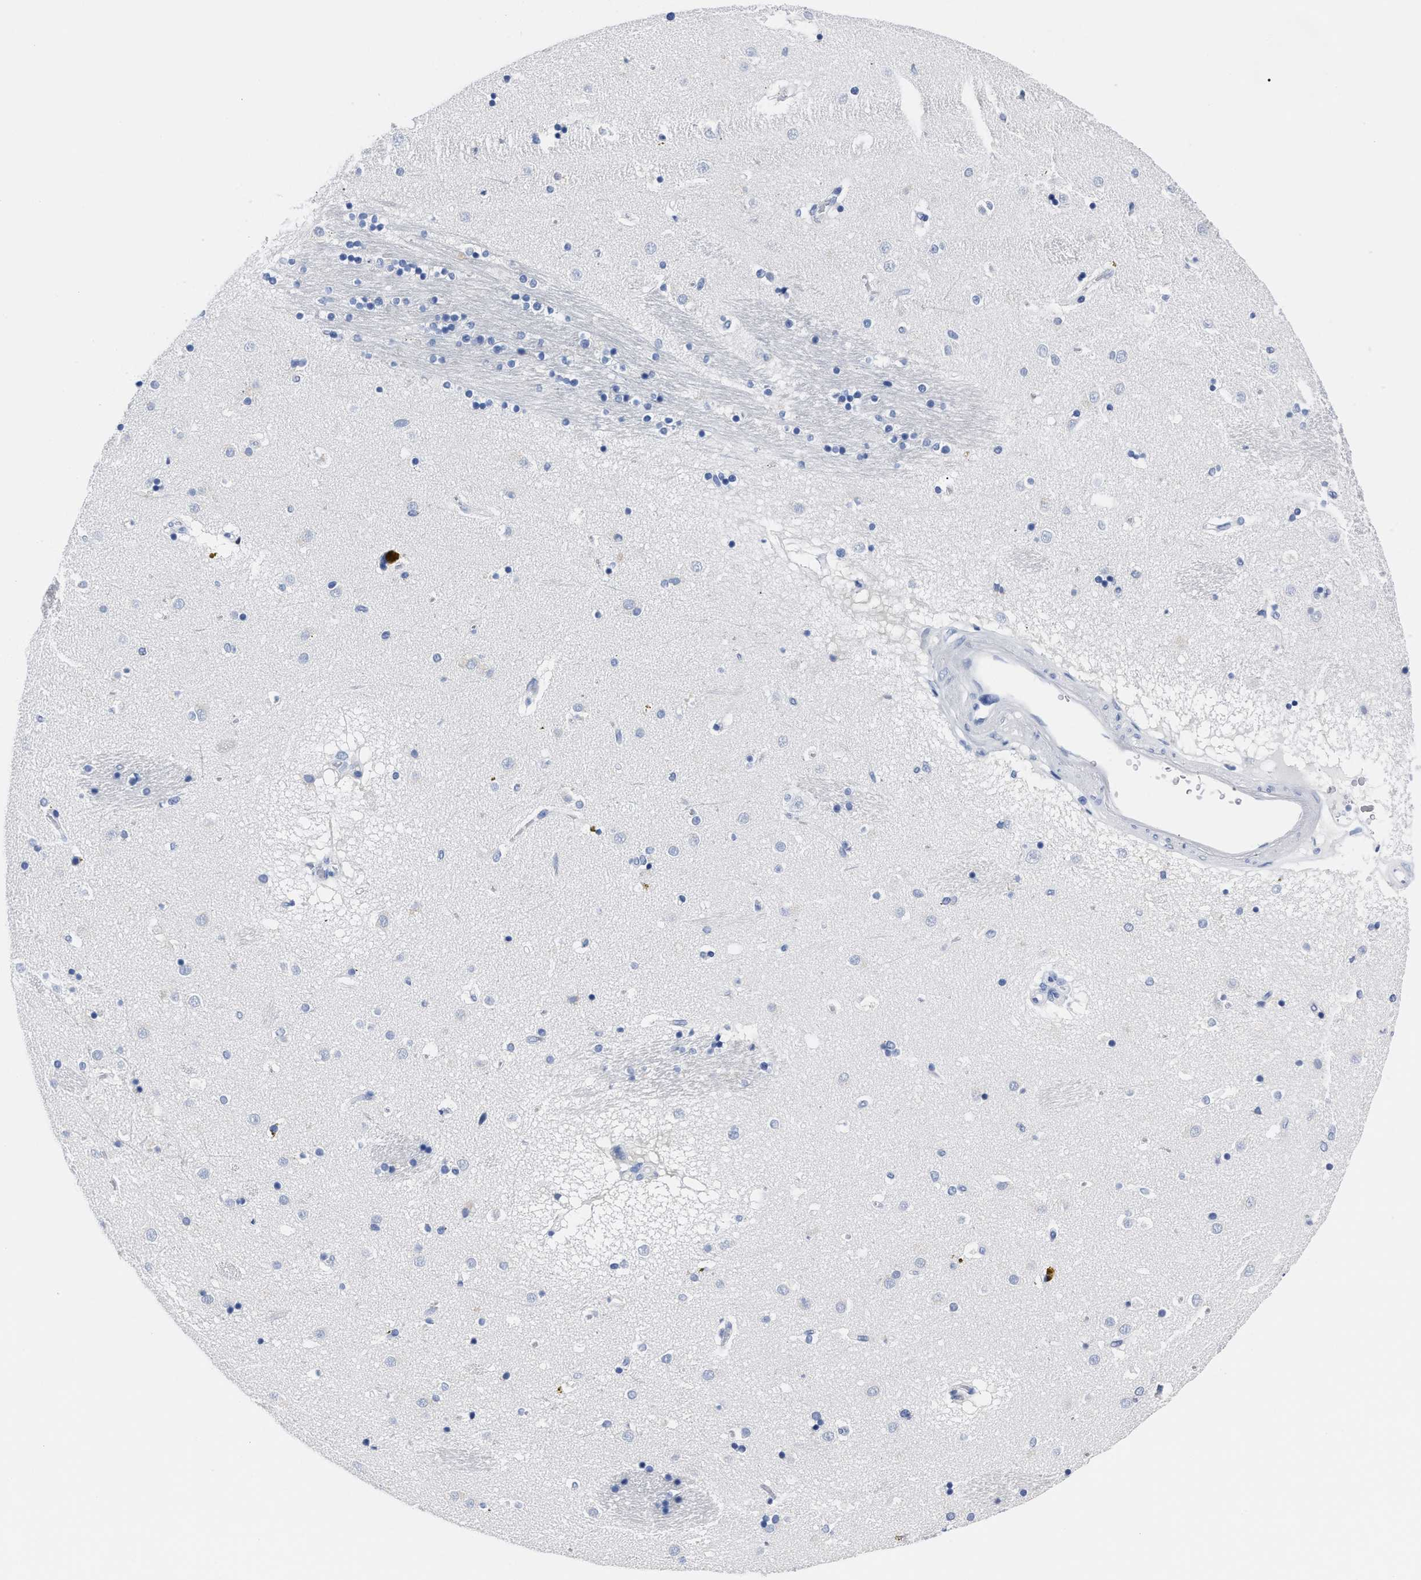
{"staining": {"intensity": "negative", "quantity": "none", "location": "none"}, "tissue": "caudate", "cell_type": "Glial cells", "image_type": "normal", "snomed": [{"axis": "morphology", "description": "Normal tissue, NOS"}, {"axis": "topography", "description": "Lateral ventricle wall"}], "caption": "The photomicrograph exhibits no staining of glial cells in normal caudate. (Brightfield microscopy of DAB (3,3'-diaminobenzidine) IHC at high magnification).", "gene": "ALPG", "patient": {"sex": "male", "age": 70}}